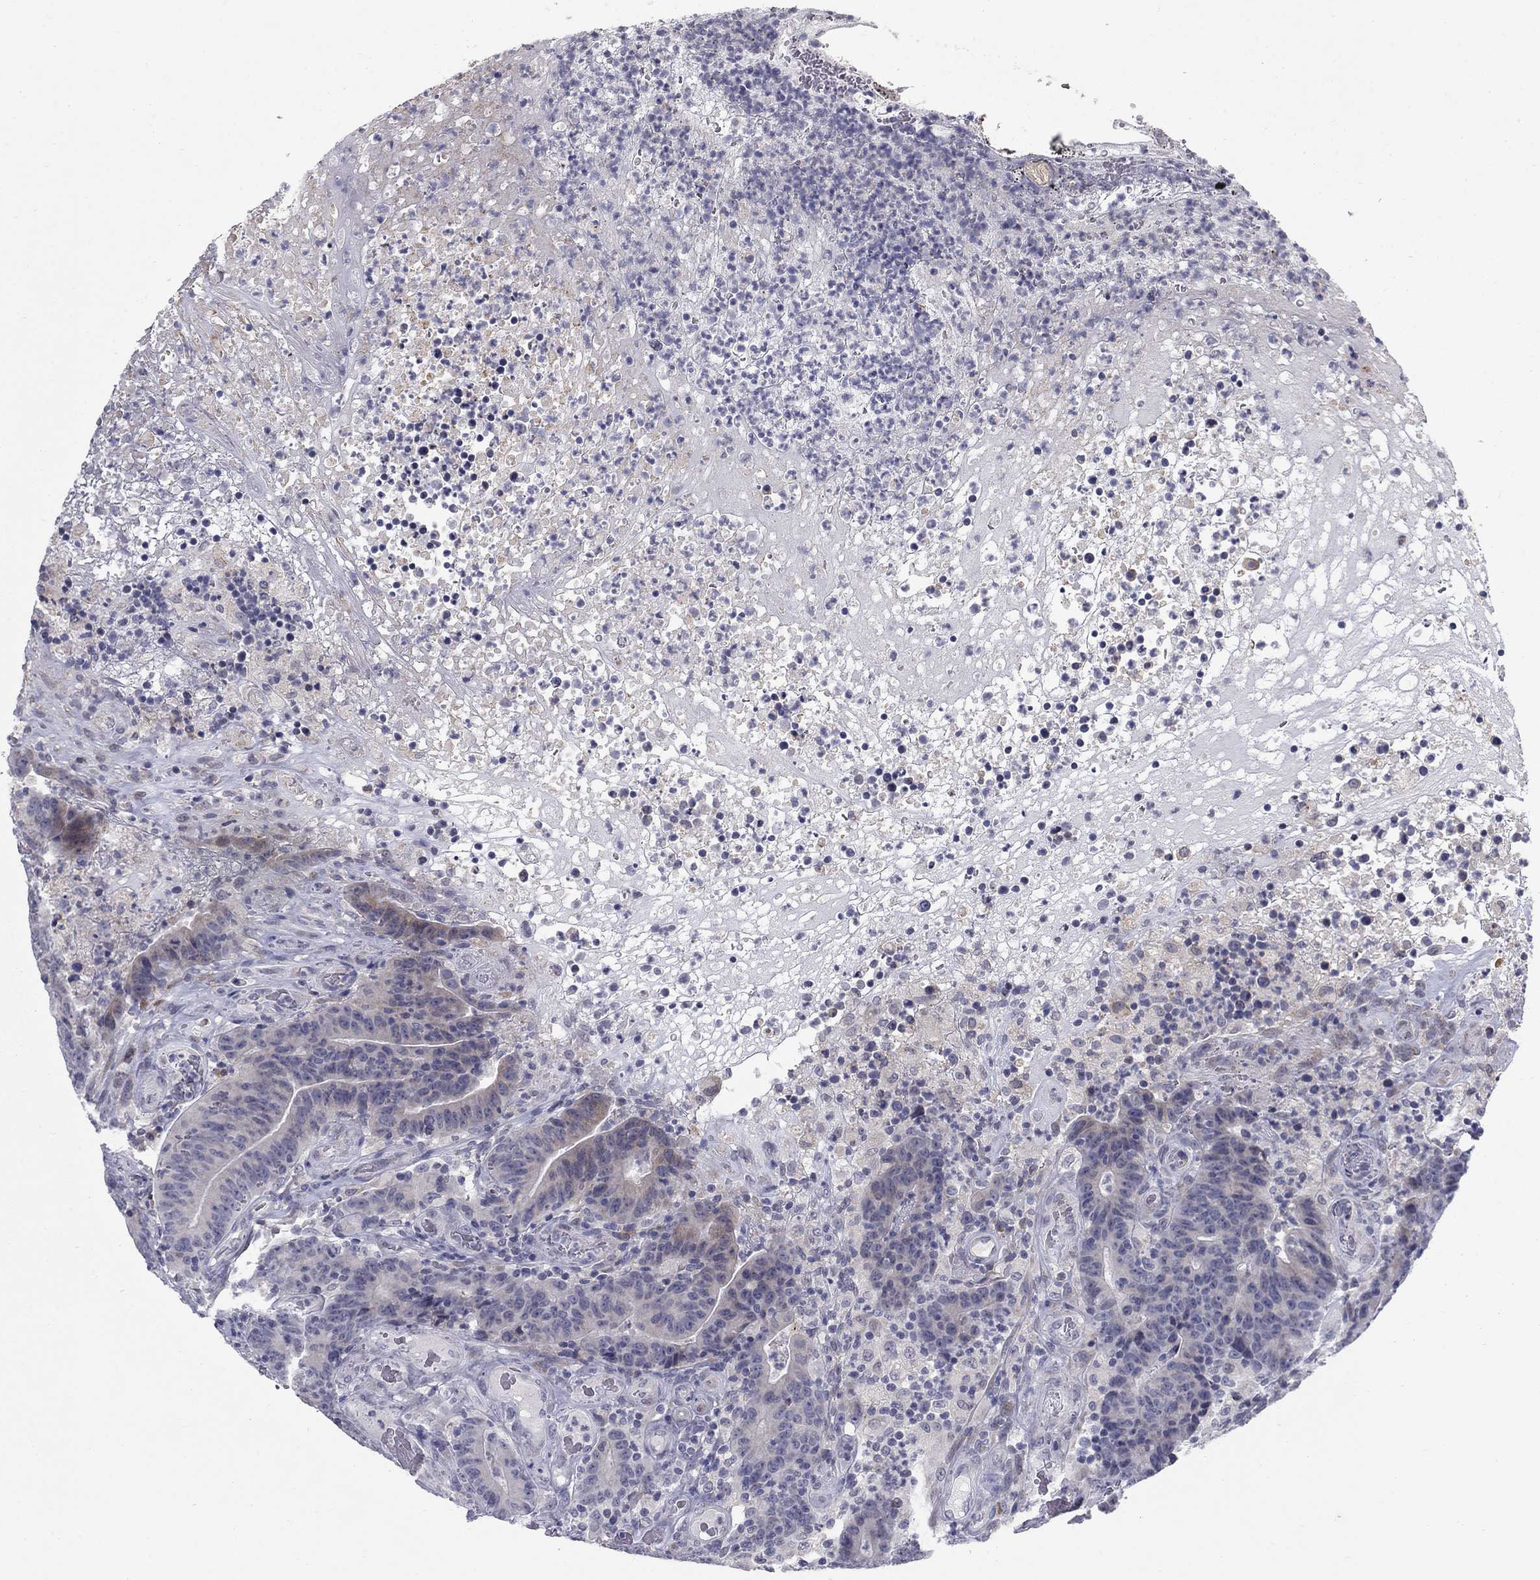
{"staining": {"intensity": "weak", "quantity": "<25%", "location": "cytoplasmic/membranous"}, "tissue": "colorectal cancer", "cell_type": "Tumor cells", "image_type": "cancer", "snomed": [{"axis": "morphology", "description": "Adenocarcinoma, NOS"}, {"axis": "topography", "description": "Colon"}], "caption": "Immunohistochemistry (IHC) micrograph of human adenocarcinoma (colorectal) stained for a protein (brown), which demonstrates no positivity in tumor cells.", "gene": "NTRK2", "patient": {"sex": "female", "age": 75}}